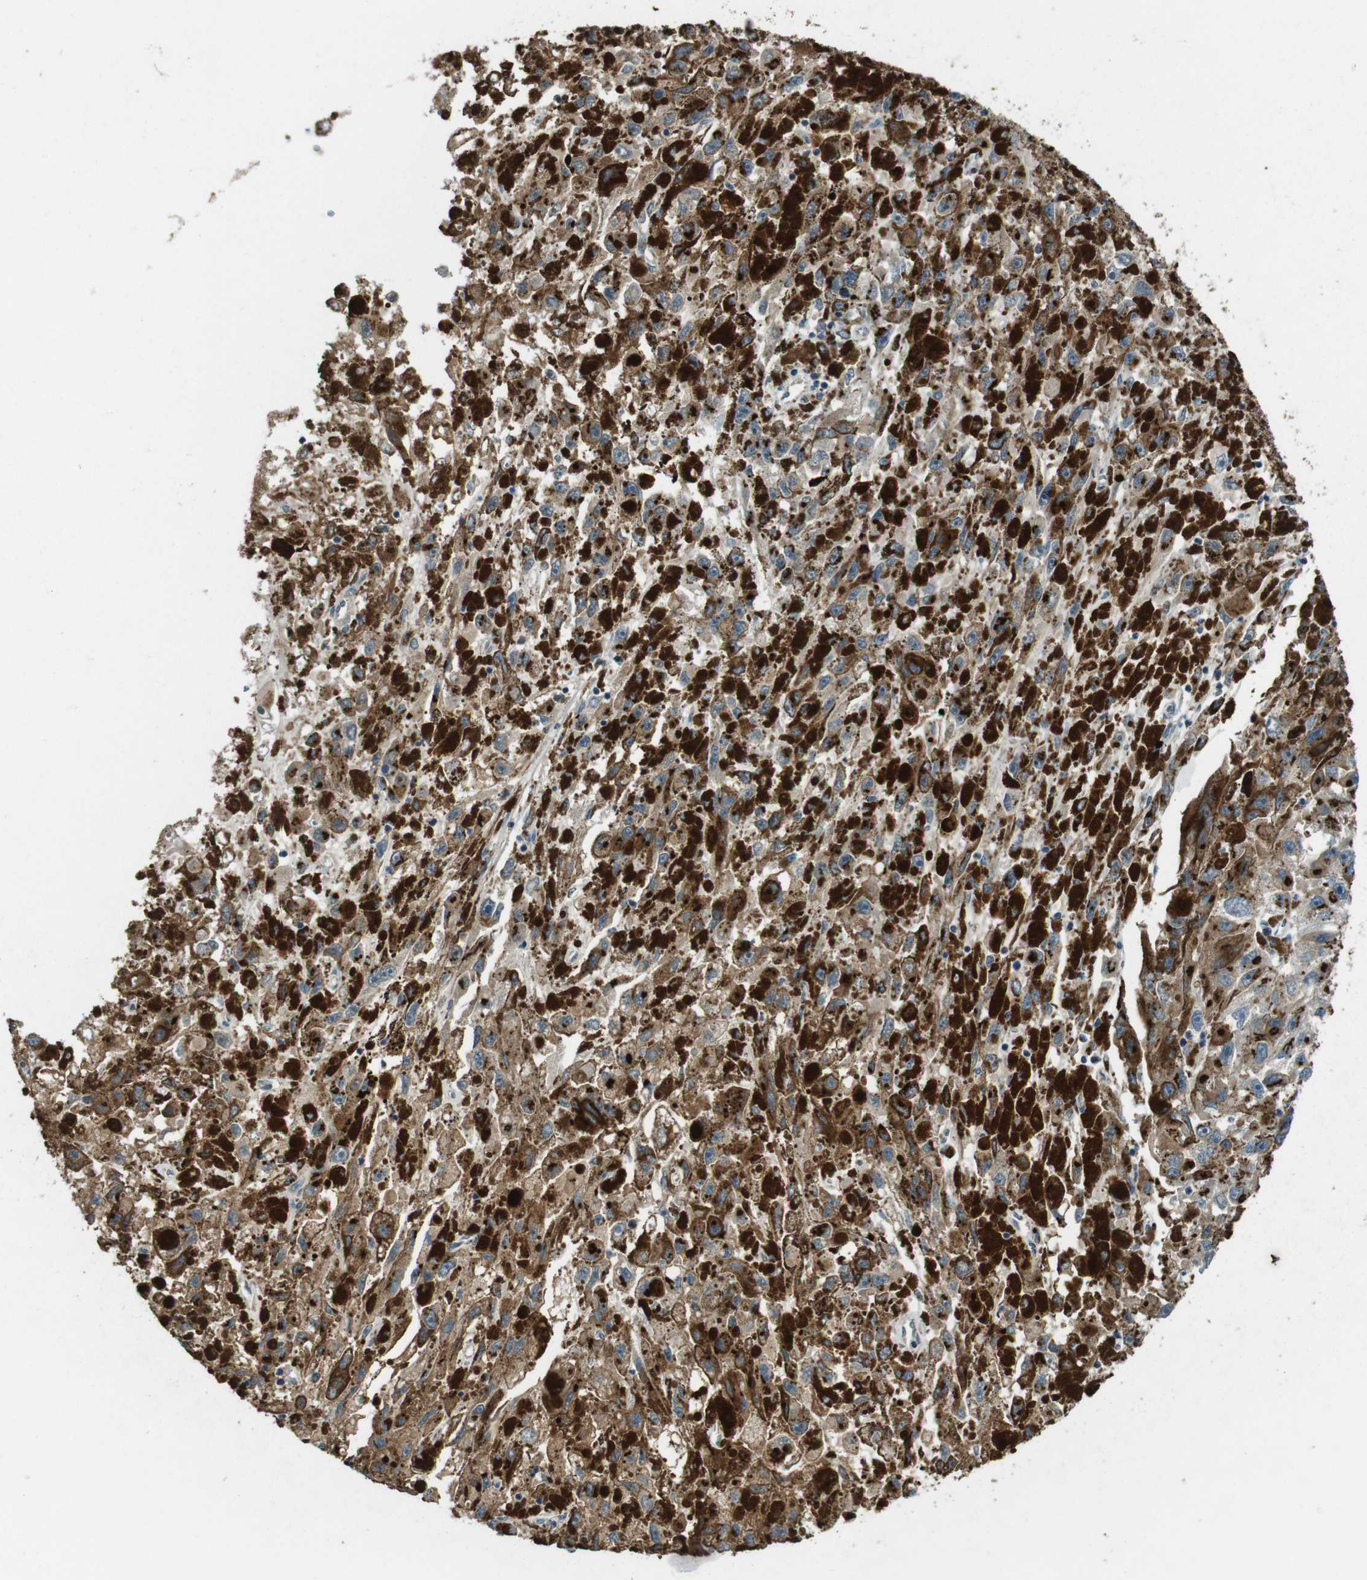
{"staining": {"intensity": "moderate", "quantity": ">75%", "location": "cytoplasmic/membranous"}, "tissue": "melanoma", "cell_type": "Tumor cells", "image_type": "cancer", "snomed": [{"axis": "morphology", "description": "Malignant melanoma, NOS"}, {"axis": "topography", "description": "Skin"}], "caption": "Moderate cytoplasmic/membranous expression is identified in approximately >75% of tumor cells in melanoma.", "gene": "ZFPL1", "patient": {"sex": "female", "age": 104}}